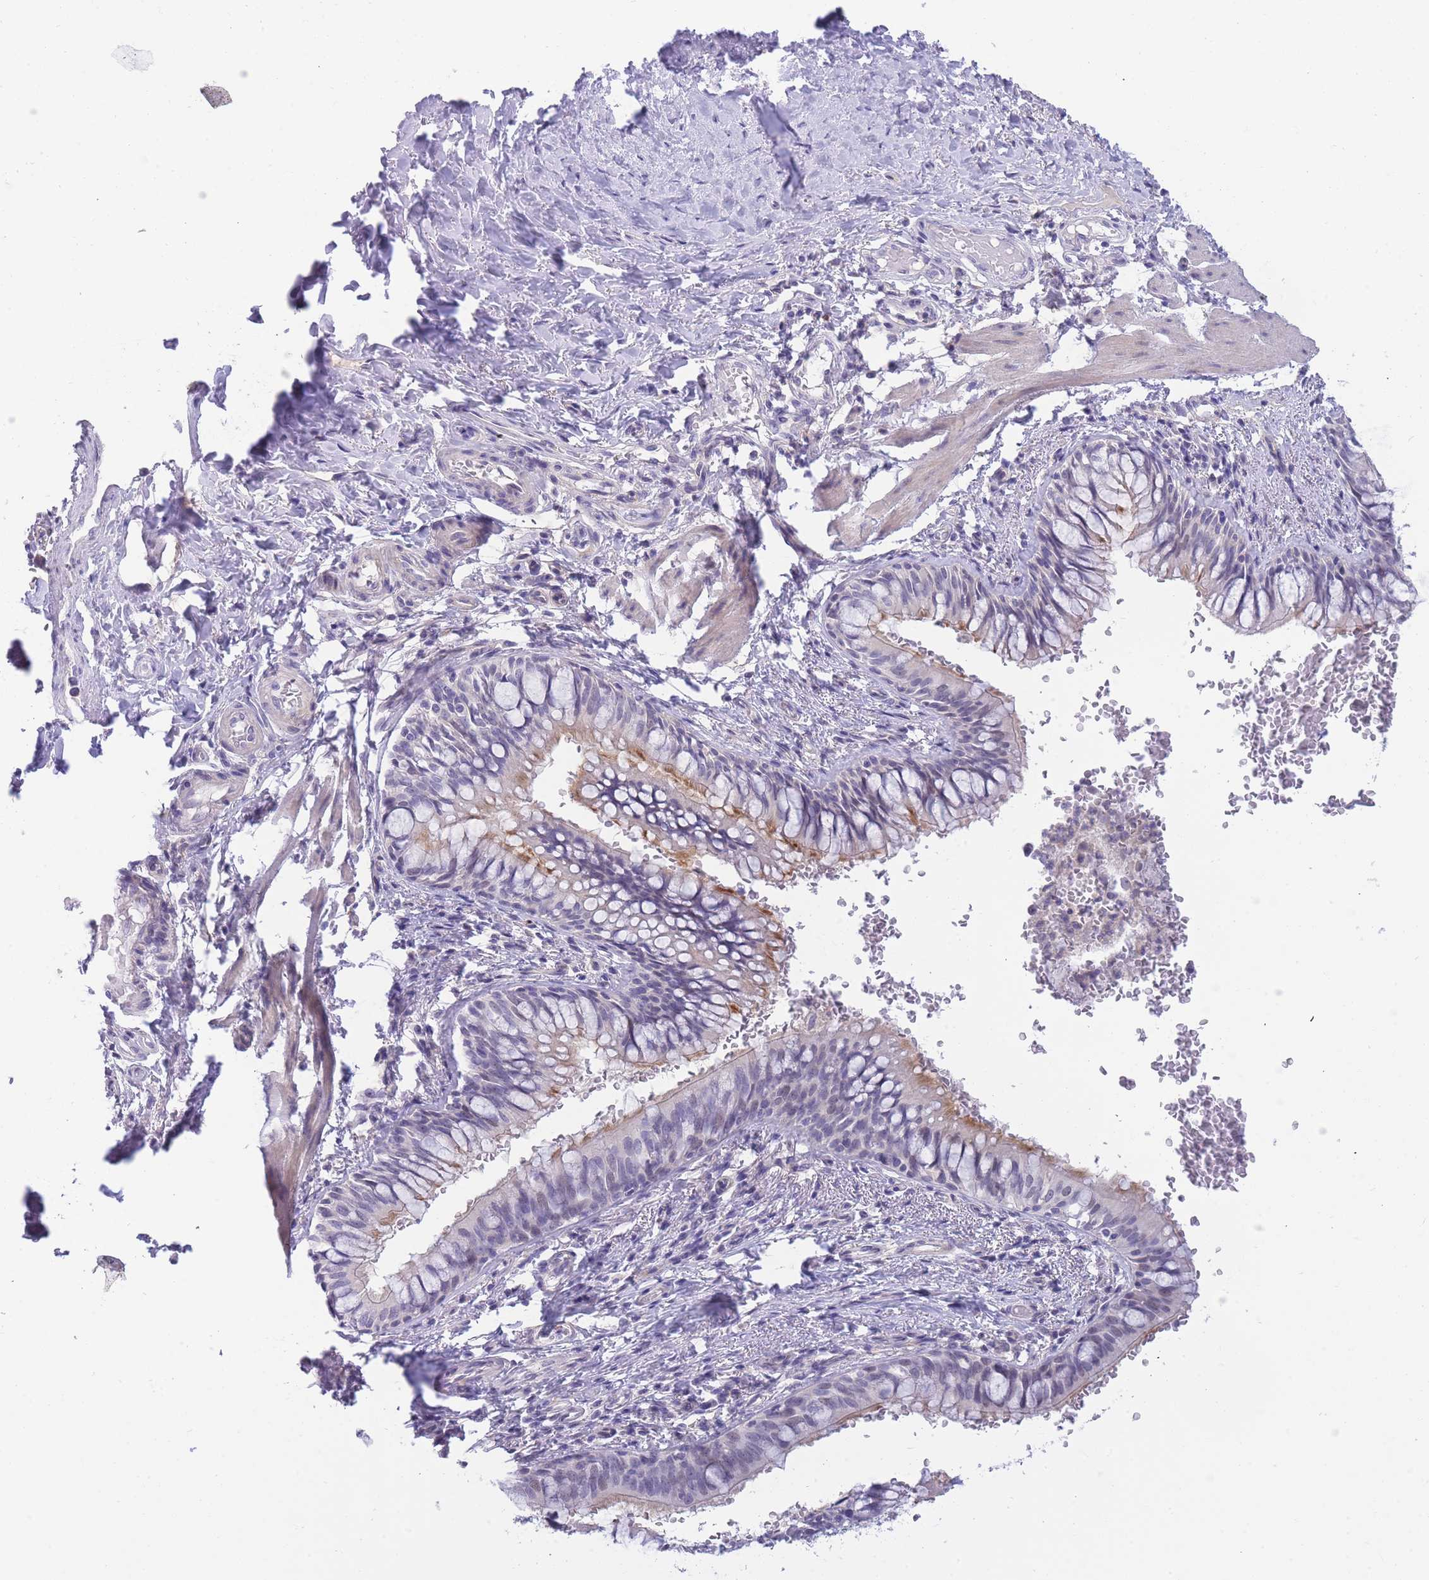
{"staining": {"intensity": "weak", "quantity": "<25%", "location": "nuclear"}, "tissue": "bronchus", "cell_type": "Respiratory epithelial cells", "image_type": "normal", "snomed": [{"axis": "morphology", "description": "Normal tissue, NOS"}, {"axis": "topography", "description": "Cartilage tissue"}, {"axis": "topography", "description": "Bronchus"}], "caption": "Protein analysis of normal bronchus shows no significant staining in respiratory epithelial cells.", "gene": "PRR23A", "patient": {"sex": "female", "age": 36}}